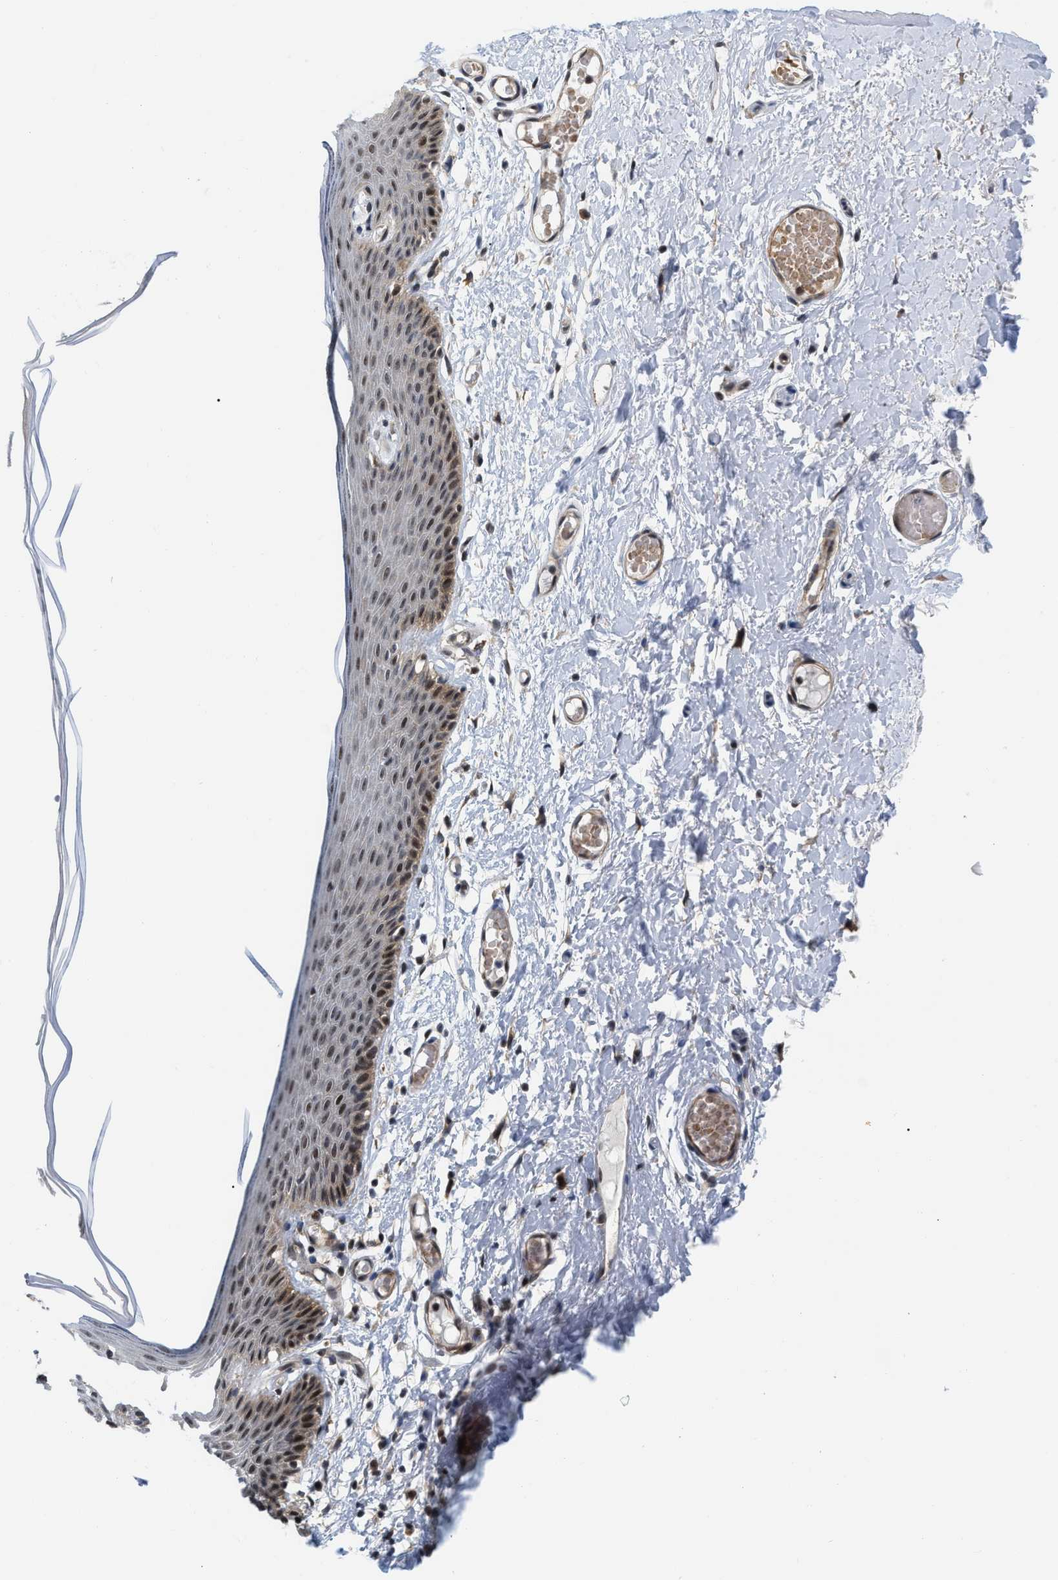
{"staining": {"intensity": "strong", "quantity": ">75%", "location": "cytoplasmic/membranous,nuclear"}, "tissue": "skin", "cell_type": "Epidermal cells", "image_type": "normal", "snomed": [{"axis": "morphology", "description": "Normal tissue, NOS"}, {"axis": "topography", "description": "Vulva"}], "caption": "Human skin stained for a protein (brown) demonstrates strong cytoplasmic/membranous,nuclear positive staining in approximately >75% of epidermal cells.", "gene": "GPRASP2", "patient": {"sex": "female", "age": 54}}